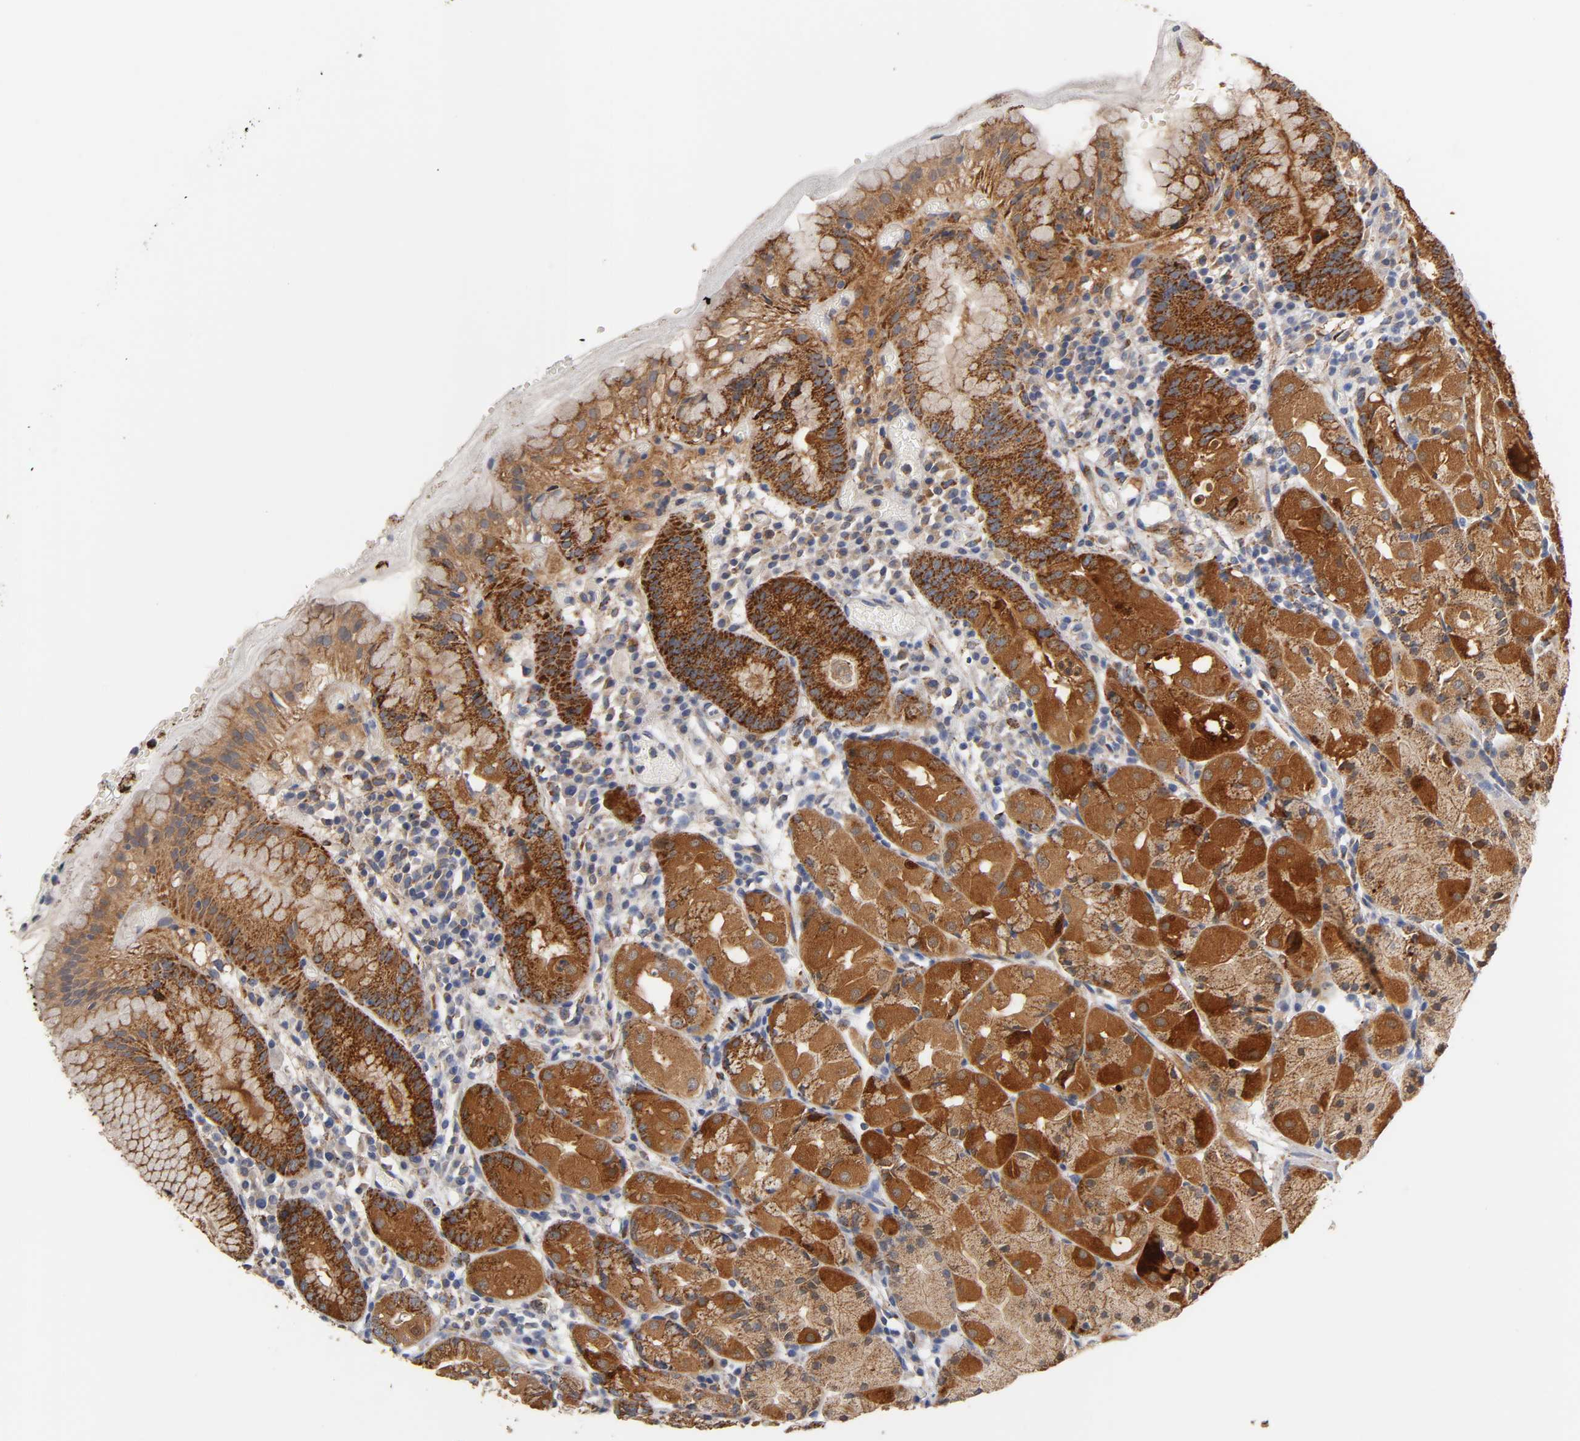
{"staining": {"intensity": "strong", "quantity": ">75%", "location": "cytoplasmic/membranous"}, "tissue": "stomach", "cell_type": "Glandular cells", "image_type": "normal", "snomed": [{"axis": "morphology", "description": "Normal tissue, NOS"}, {"axis": "topography", "description": "Stomach"}, {"axis": "topography", "description": "Stomach, lower"}], "caption": "Strong cytoplasmic/membranous protein staining is identified in about >75% of glandular cells in stomach. The protein is shown in brown color, while the nuclei are stained blue.", "gene": "ISG15", "patient": {"sex": "female", "age": 75}}